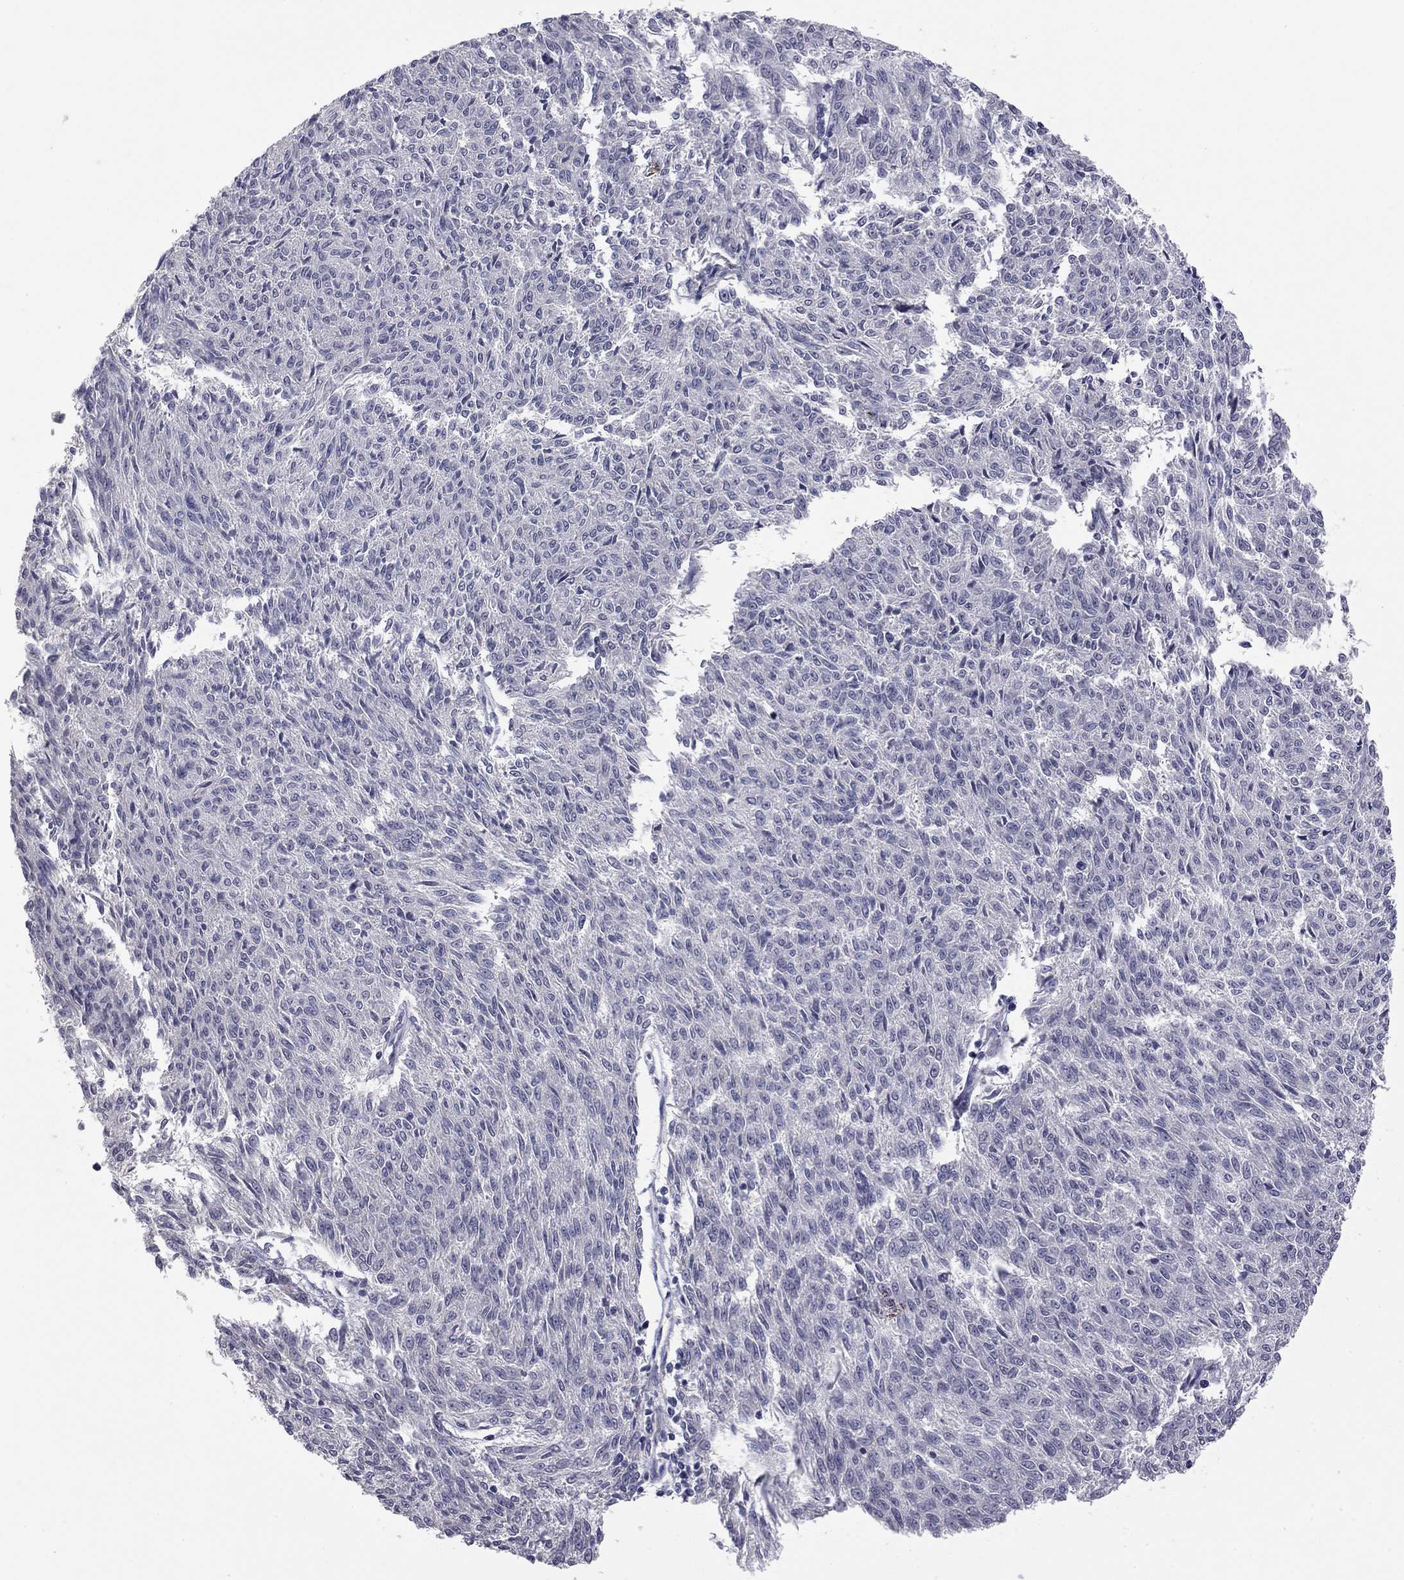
{"staining": {"intensity": "negative", "quantity": "none", "location": "none"}, "tissue": "melanoma", "cell_type": "Tumor cells", "image_type": "cancer", "snomed": [{"axis": "morphology", "description": "Malignant melanoma, NOS"}, {"axis": "topography", "description": "Skin"}], "caption": "The histopathology image displays no staining of tumor cells in melanoma. The staining was performed using DAB to visualize the protein expression in brown, while the nuclei were stained in blue with hematoxylin (Magnification: 20x).", "gene": "PRRT2", "patient": {"sex": "female", "age": 72}}